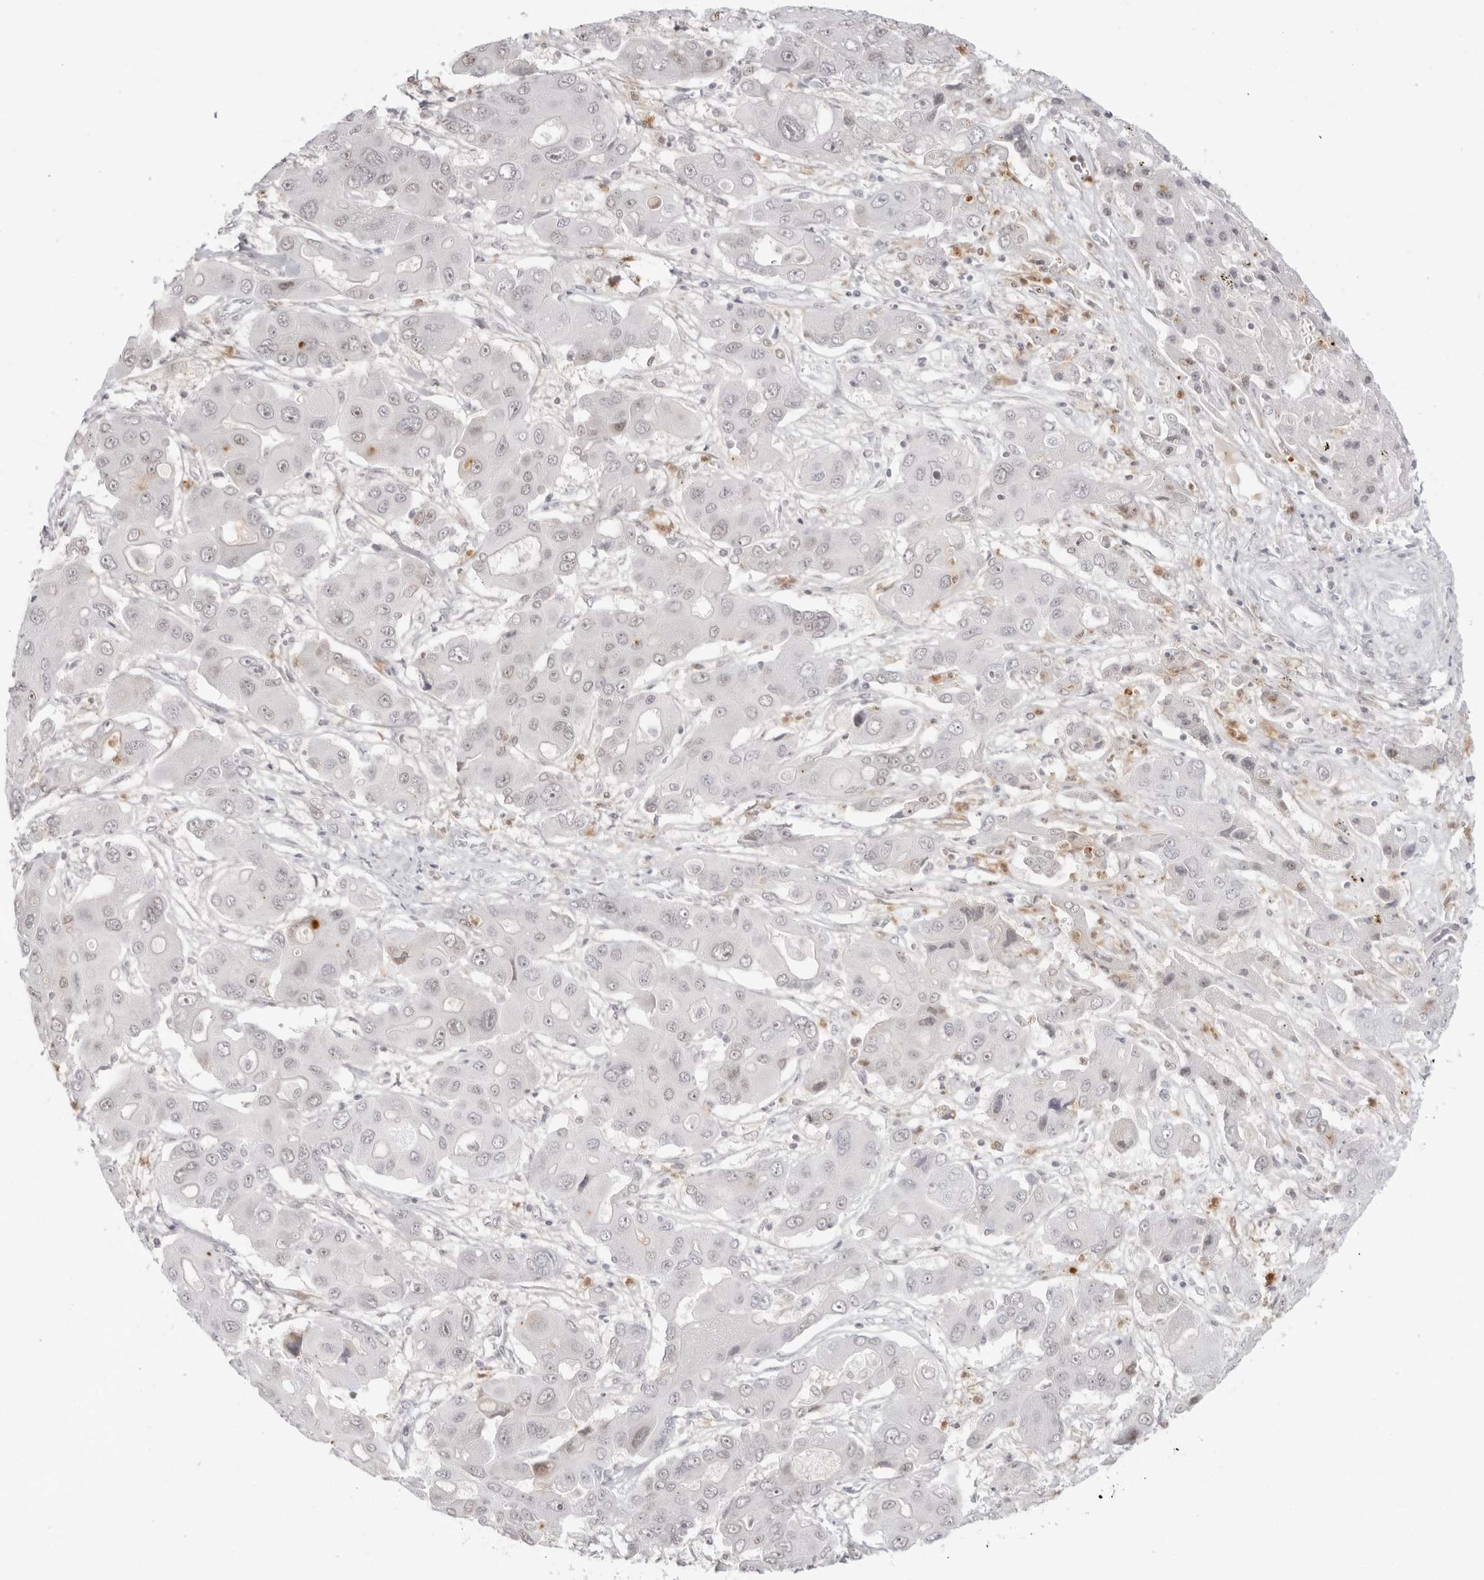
{"staining": {"intensity": "negative", "quantity": "none", "location": "none"}, "tissue": "liver cancer", "cell_type": "Tumor cells", "image_type": "cancer", "snomed": [{"axis": "morphology", "description": "Cholangiocarcinoma"}, {"axis": "topography", "description": "Liver"}], "caption": "Cholangiocarcinoma (liver) was stained to show a protein in brown. There is no significant positivity in tumor cells.", "gene": "RNF146", "patient": {"sex": "male", "age": 67}}